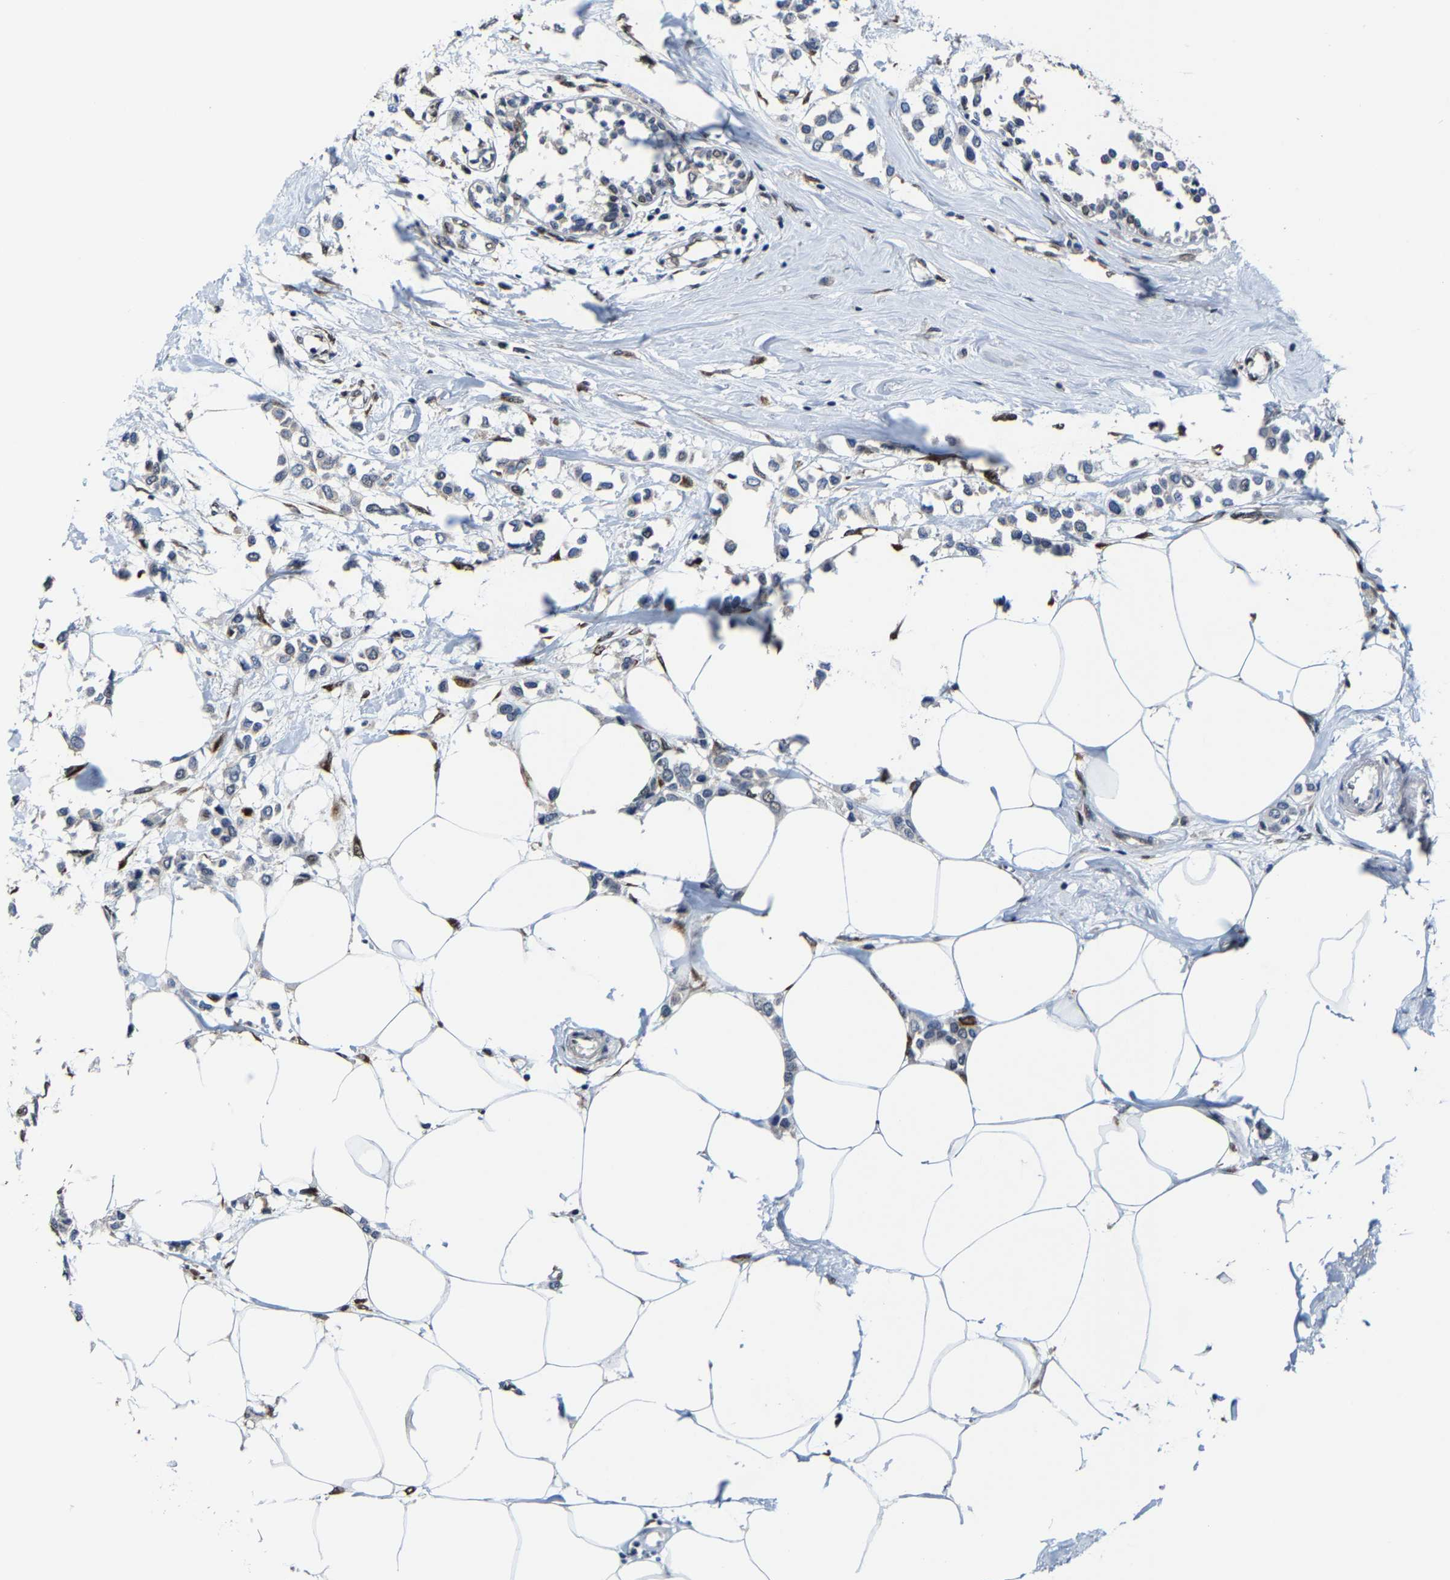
{"staining": {"intensity": "weak", "quantity": "<25%", "location": "cytoplasmic/membranous"}, "tissue": "breast cancer", "cell_type": "Tumor cells", "image_type": "cancer", "snomed": [{"axis": "morphology", "description": "Lobular carcinoma"}, {"axis": "topography", "description": "Breast"}], "caption": "This is a photomicrograph of immunohistochemistry staining of lobular carcinoma (breast), which shows no expression in tumor cells. (DAB (3,3'-diaminobenzidine) IHC with hematoxylin counter stain).", "gene": "METTL1", "patient": {"sex": "female", "age": 51}}